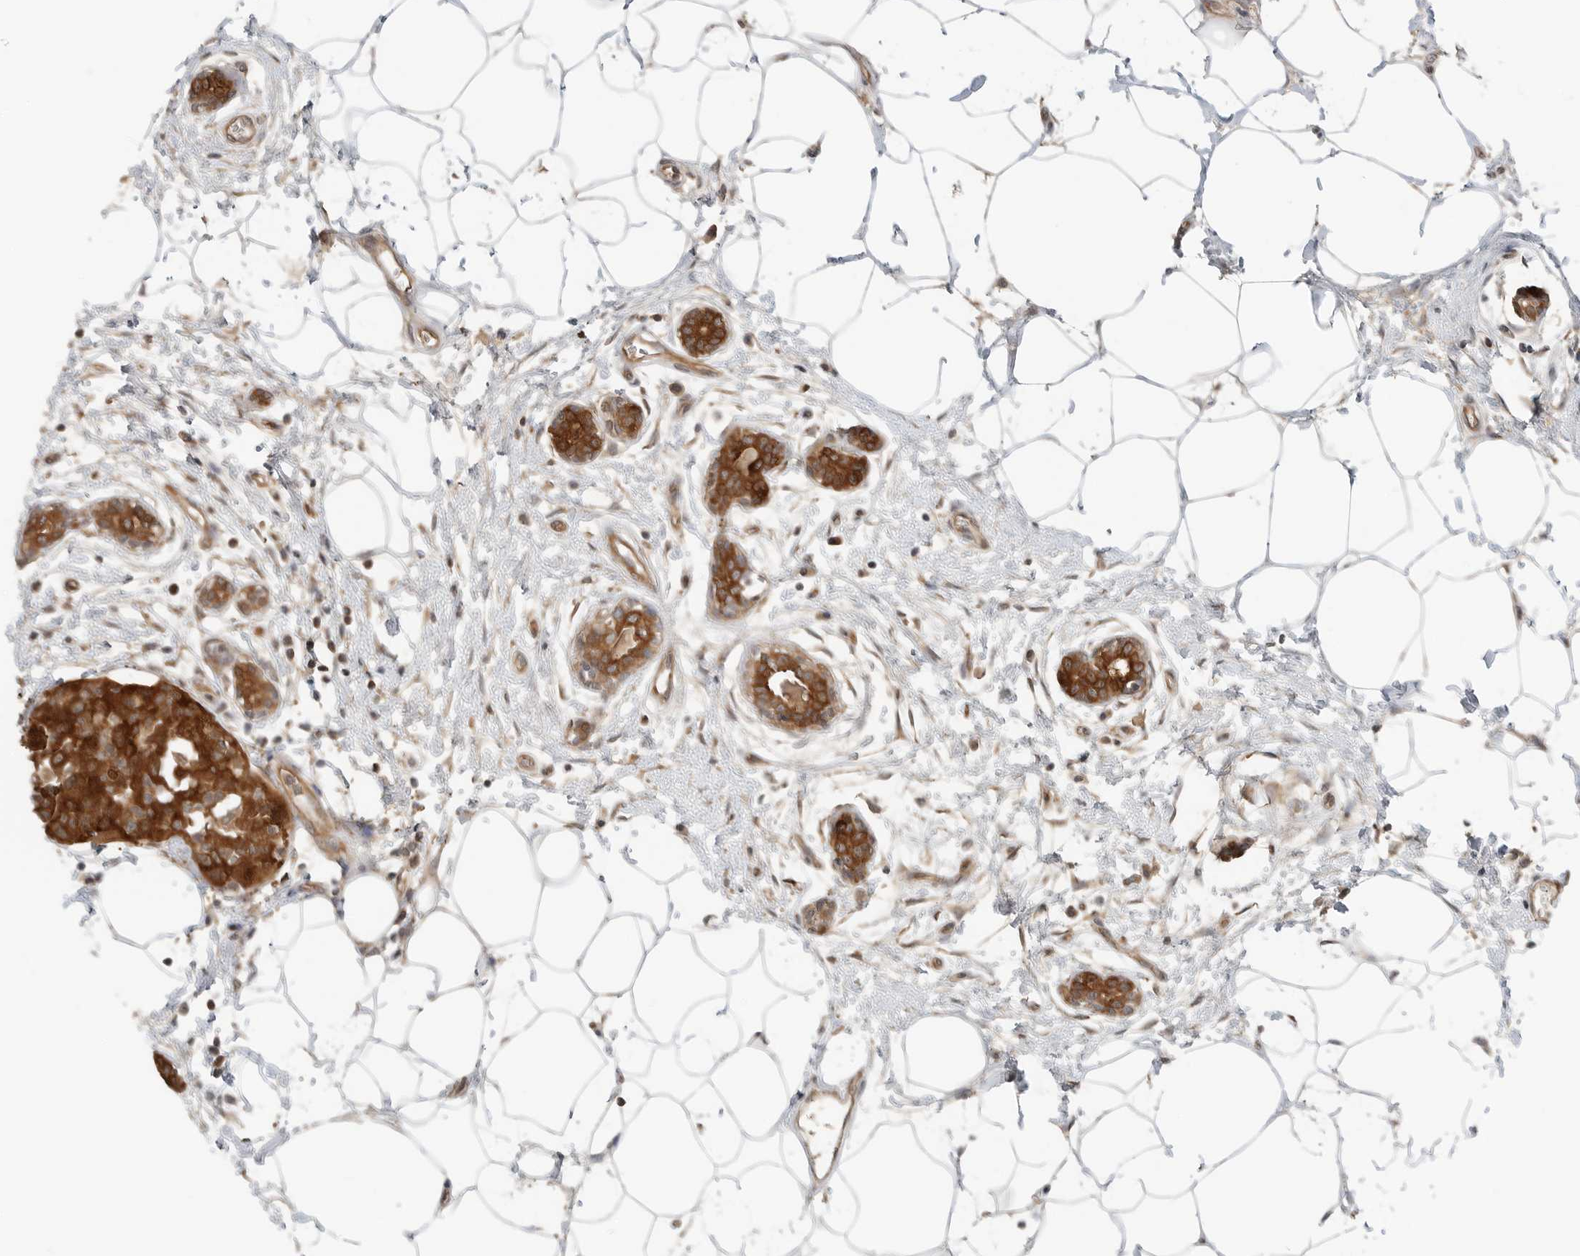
{"staining": {"intensity": "strong", "quantity": ">75%", "location": "cytoplasmic/membranous"}, "tissue": "breast cancer", "cell_type": "Tumor cells", "image_type": "cancer", "snomed": [{"axis": "morphology", "description": "Normal tissue, NOS"}, {"axis": "morphology", "description": "Duct carcinoma"}, {"axis": "topography", "description": "Breast"}], "caption": "Breast intraductal carcinoma stained with a brown dye shows strong cytoplasmic/membranous positive staining in about >75% of tumor cells.", "gene": "XPNPEP1", "patient": {"sex": "female", "age": 37}}